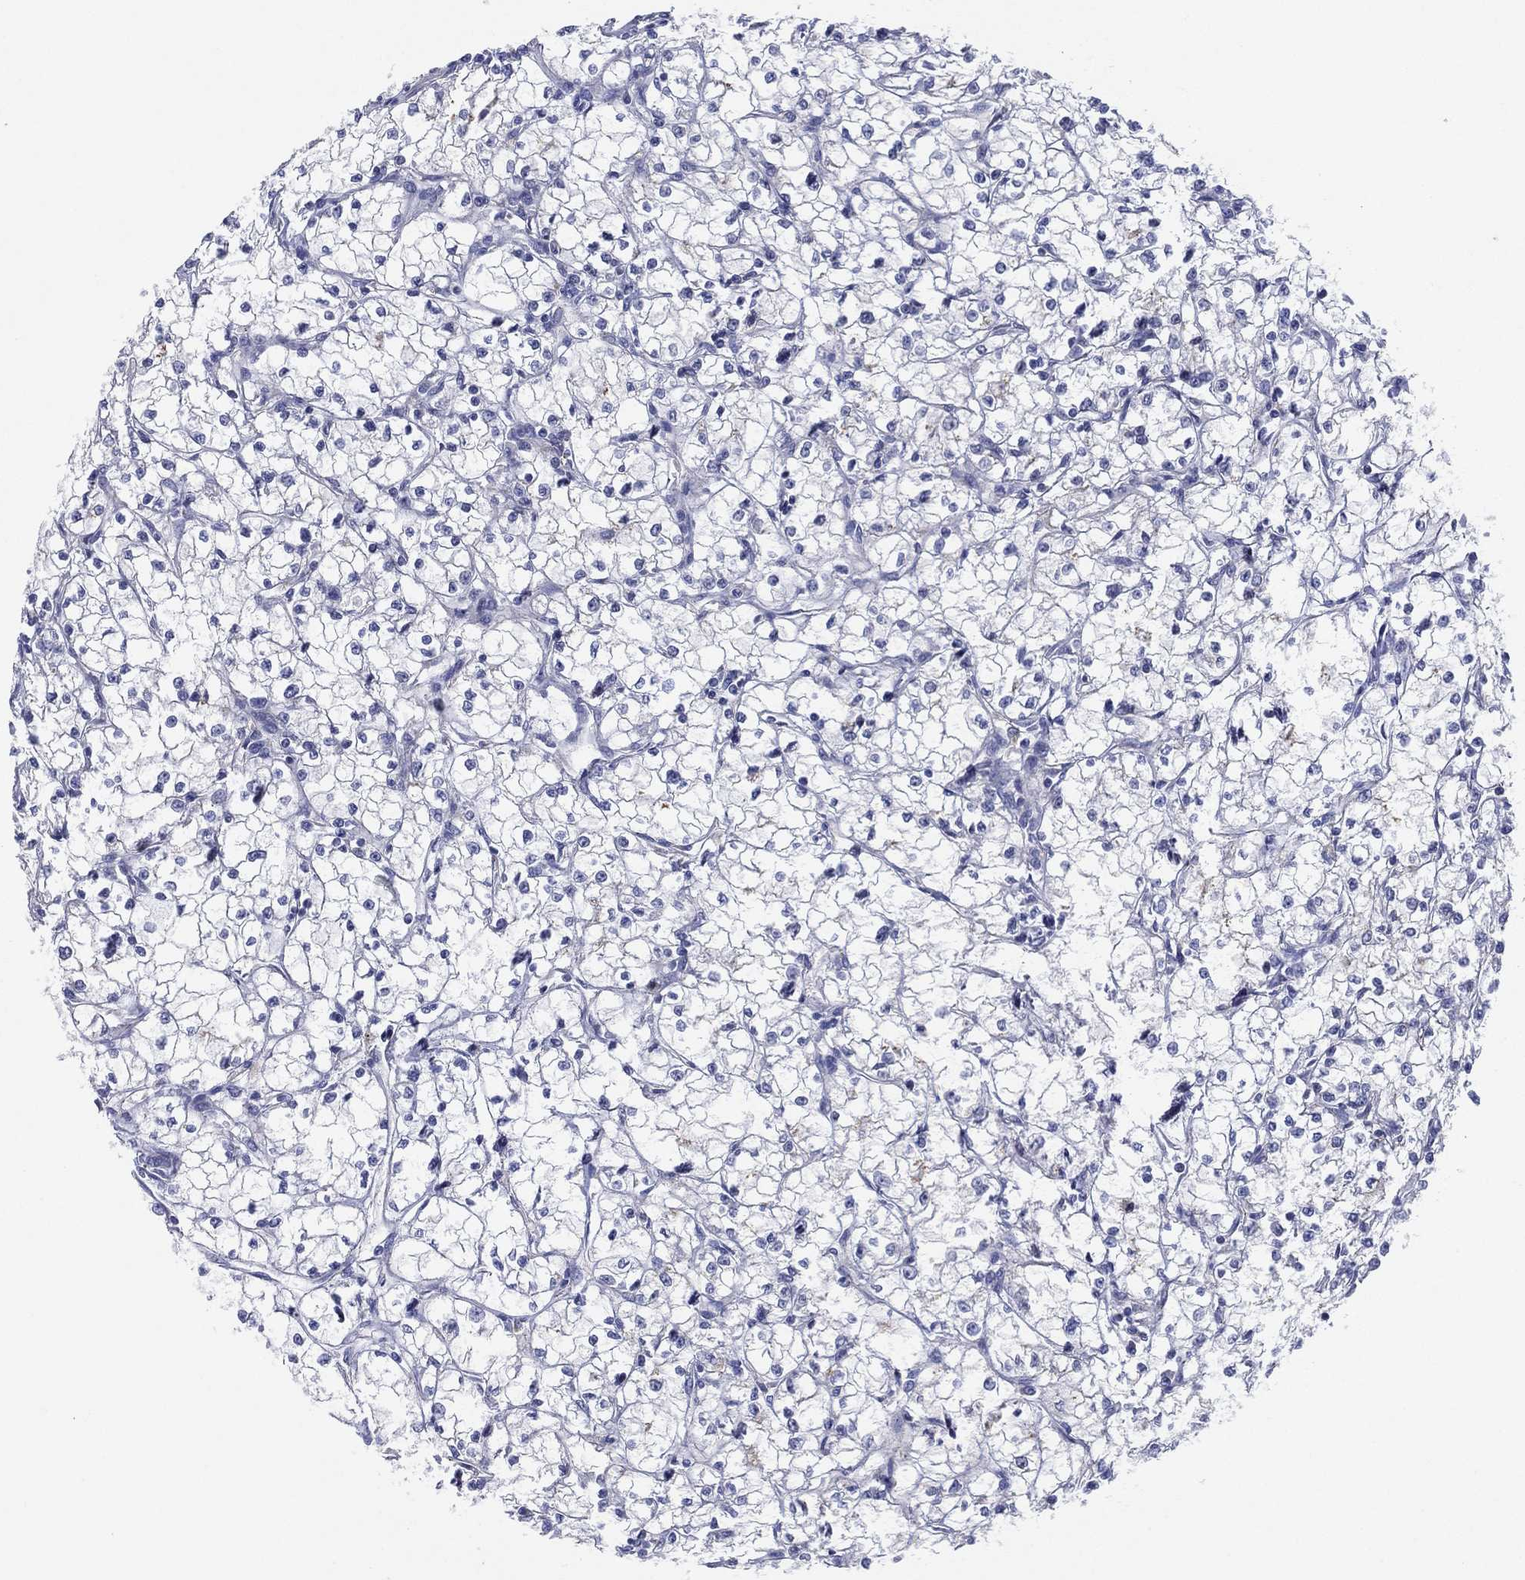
{"staining": {"intensity": "negative", "quantity": "none", "location": "none"}, "tissue": "renal cancer", "cell_type": "Tumor cells", "image_type": "cancer", "snomed": [{"axis": "morphology", "description": "Adenocarcinoma, NOS"}, {"axis": "topography", "description": "Kidney"}], "caption": "Adenocarcinoma (renal) stained for a protein using immunohistochemistry (IHC) demonstrates no expression tumor cells.", "gene": "GALNS", "patient": {"sex": "male", "age": 67}}